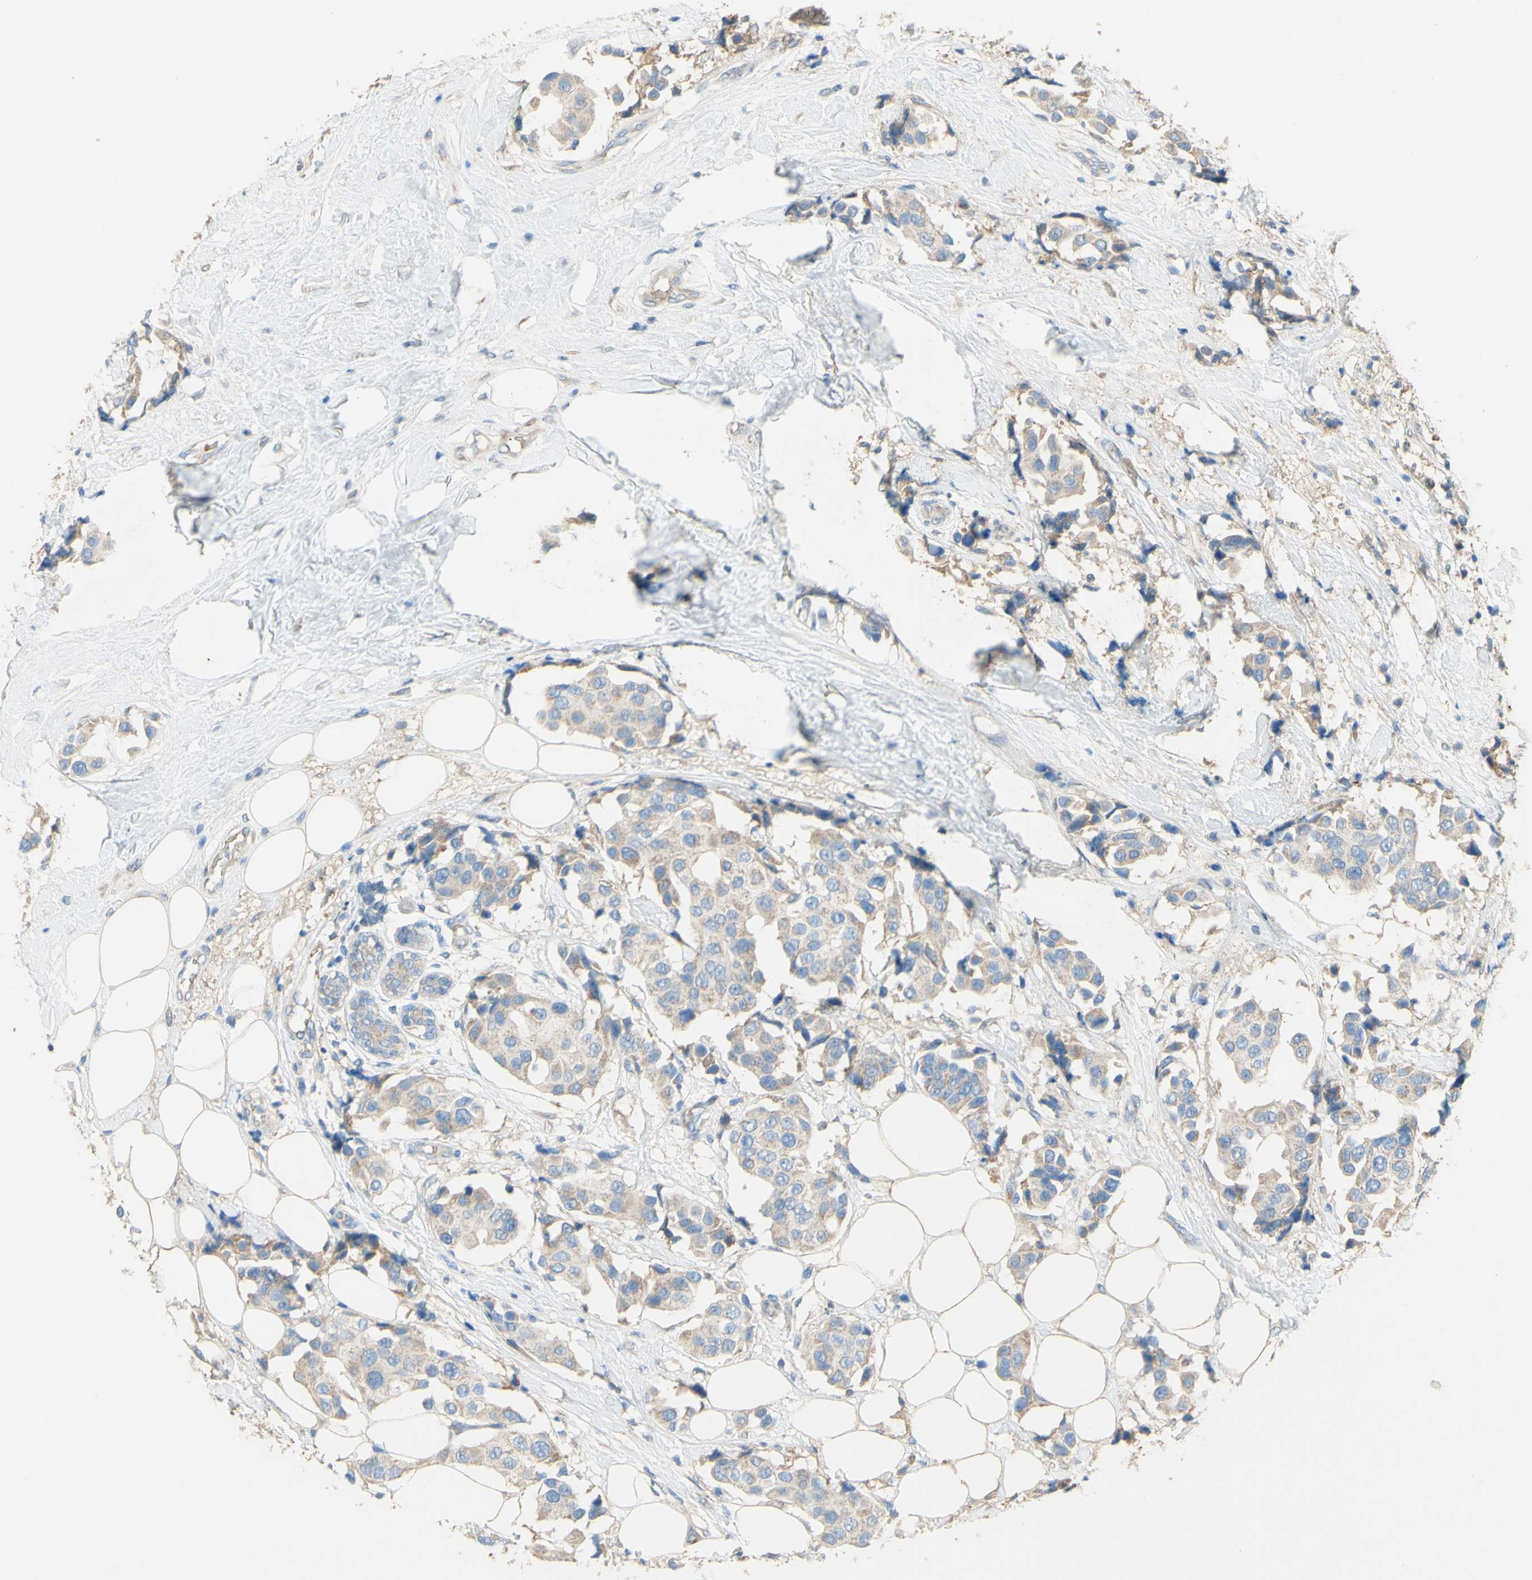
{"staining": {"intensity": "weak", "quantity": ">75%", "location": "cytoplasmic/membranous"}, "tissue": "breast cancer", "cell_type": "Tumor cells", "image_type": "cancer", "snomed": [{"axis": "morphology", "description": "Normal tissue, NOS"}, {"axis": "morphology", "description": "Duct carcinoma"}, {"axis": "topography", "description": "Breast"}], "caption": "Tumor cells reveal low levels of weak cytoplasmic/membranous positivity in about >75% of cells in infiltrating ductal carcinoma (breast).", "gene": "DKK3", "patient": {"sex": "female", "age": 39}}